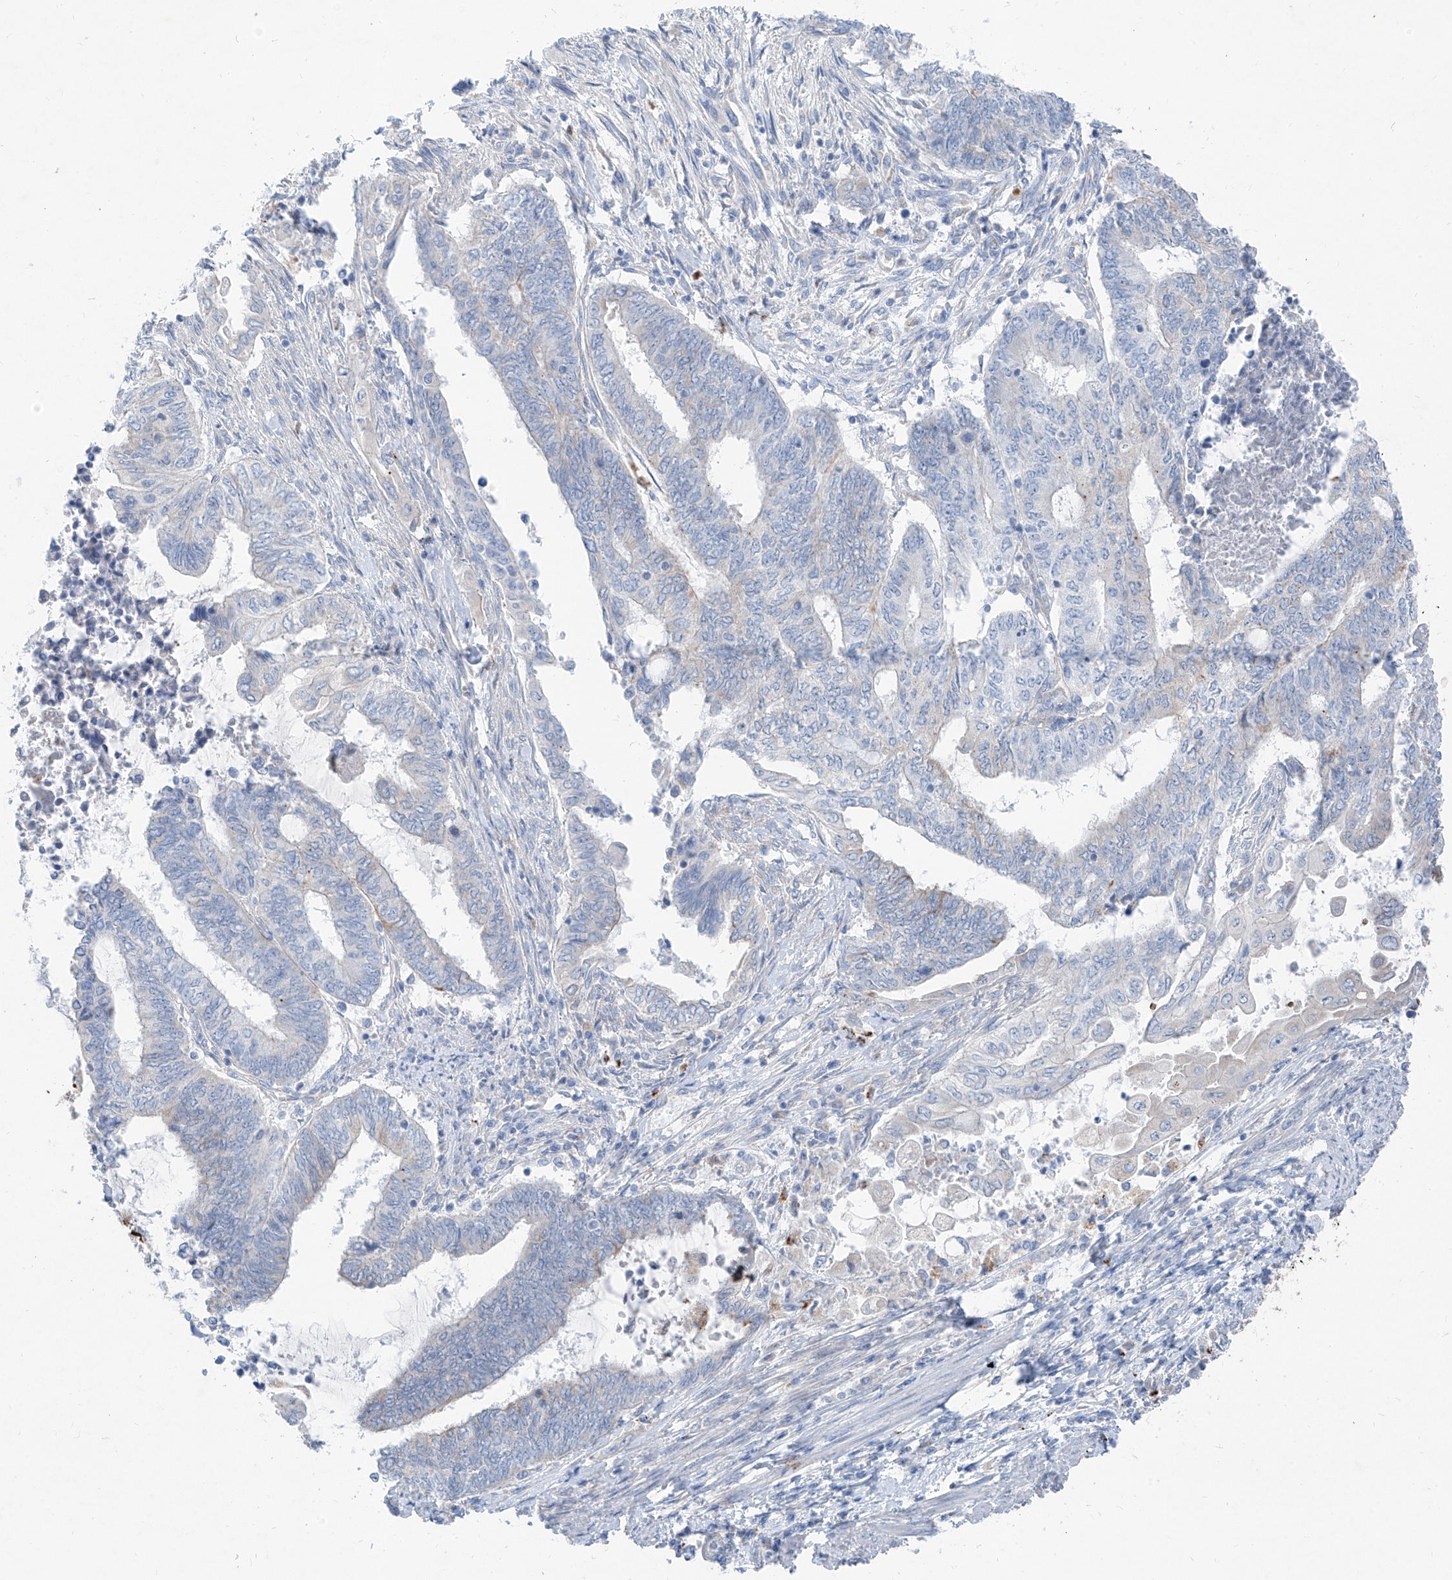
{"staining": {"intensity": "negative", "quantity": "none", "location": "none"}, "tissue": "endometrial cancer", "cell_type": "Tumor cells", "image_type": "cancer", "snomed": [{"axis": "morphology", "description": "Adenocarcinoma, NOS"}, {"axis": "topography", "description": "Uterus"}, {"axis": "topography", "description": "Endometrium"}], "caption": "This is a micrograph of immunohistochemistry (IHC) staining of endometrial cancer (adenocarcinoma), which shows no positivity in tumor cells.", "gene": "GPR137C", "patient": {"sex": "female", "age": 70}}